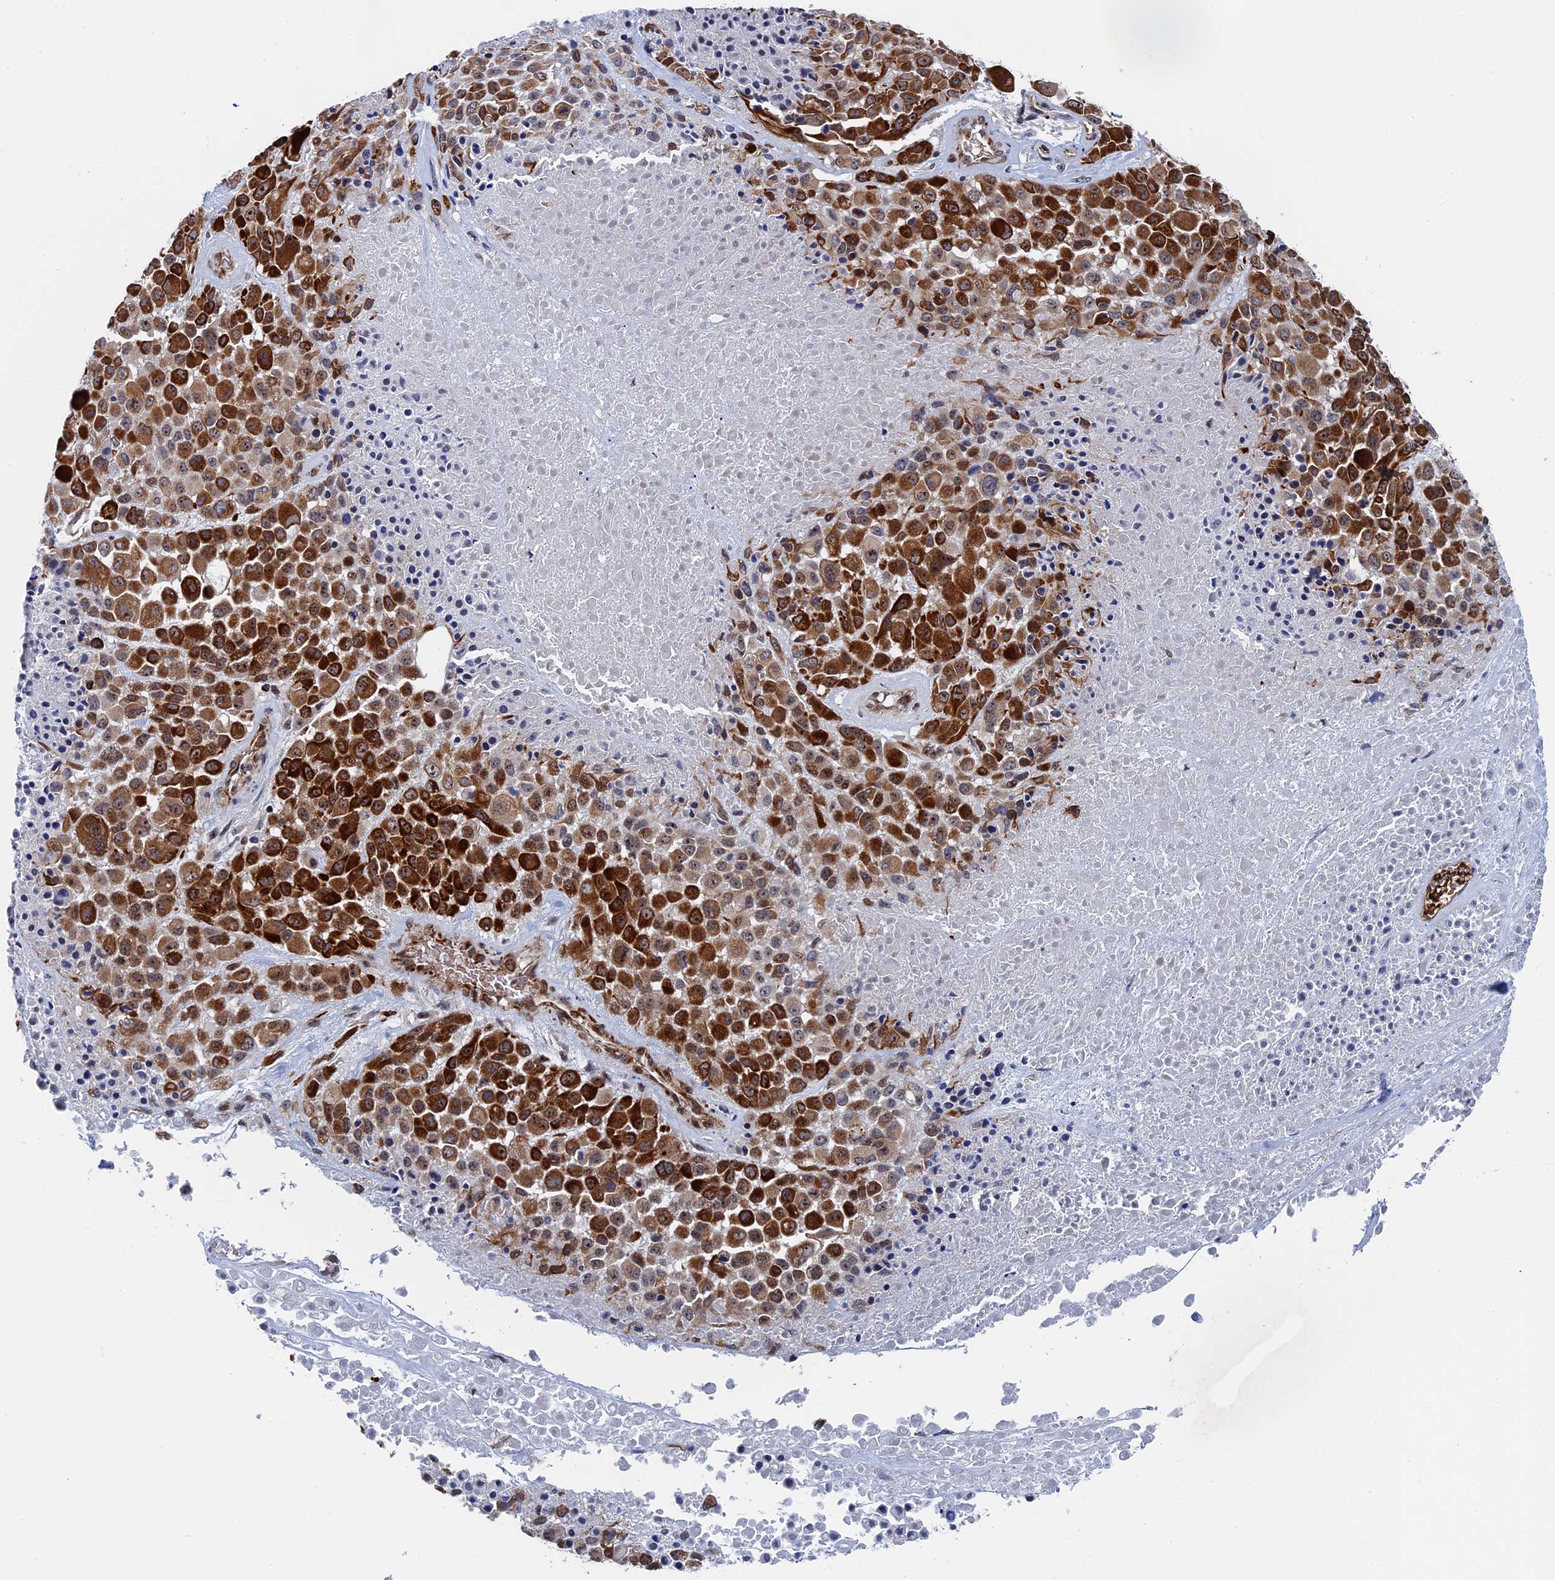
{"staining": {"intensity": "strong", "quantity": ">75%", "location": "cytoplasmic/membranous,nuclear"}, "tissue": "melanoma", "cell_type": "Tumor cells", "image_type": "cancer", "snomed": [{"axis": "morphology", "description": "Malignant melanoma, Metastatic site"}, {"axis": "topography", "description": "Skin"}], "caption": "Melanoma stained for a protein (brown) demonstrates strong cytoplasmic/membranous and nuclear positive positivity in about >75% of tumor cells.", "gene": "EXOSC9", "patient": {"sex": "female", "age": 81}}